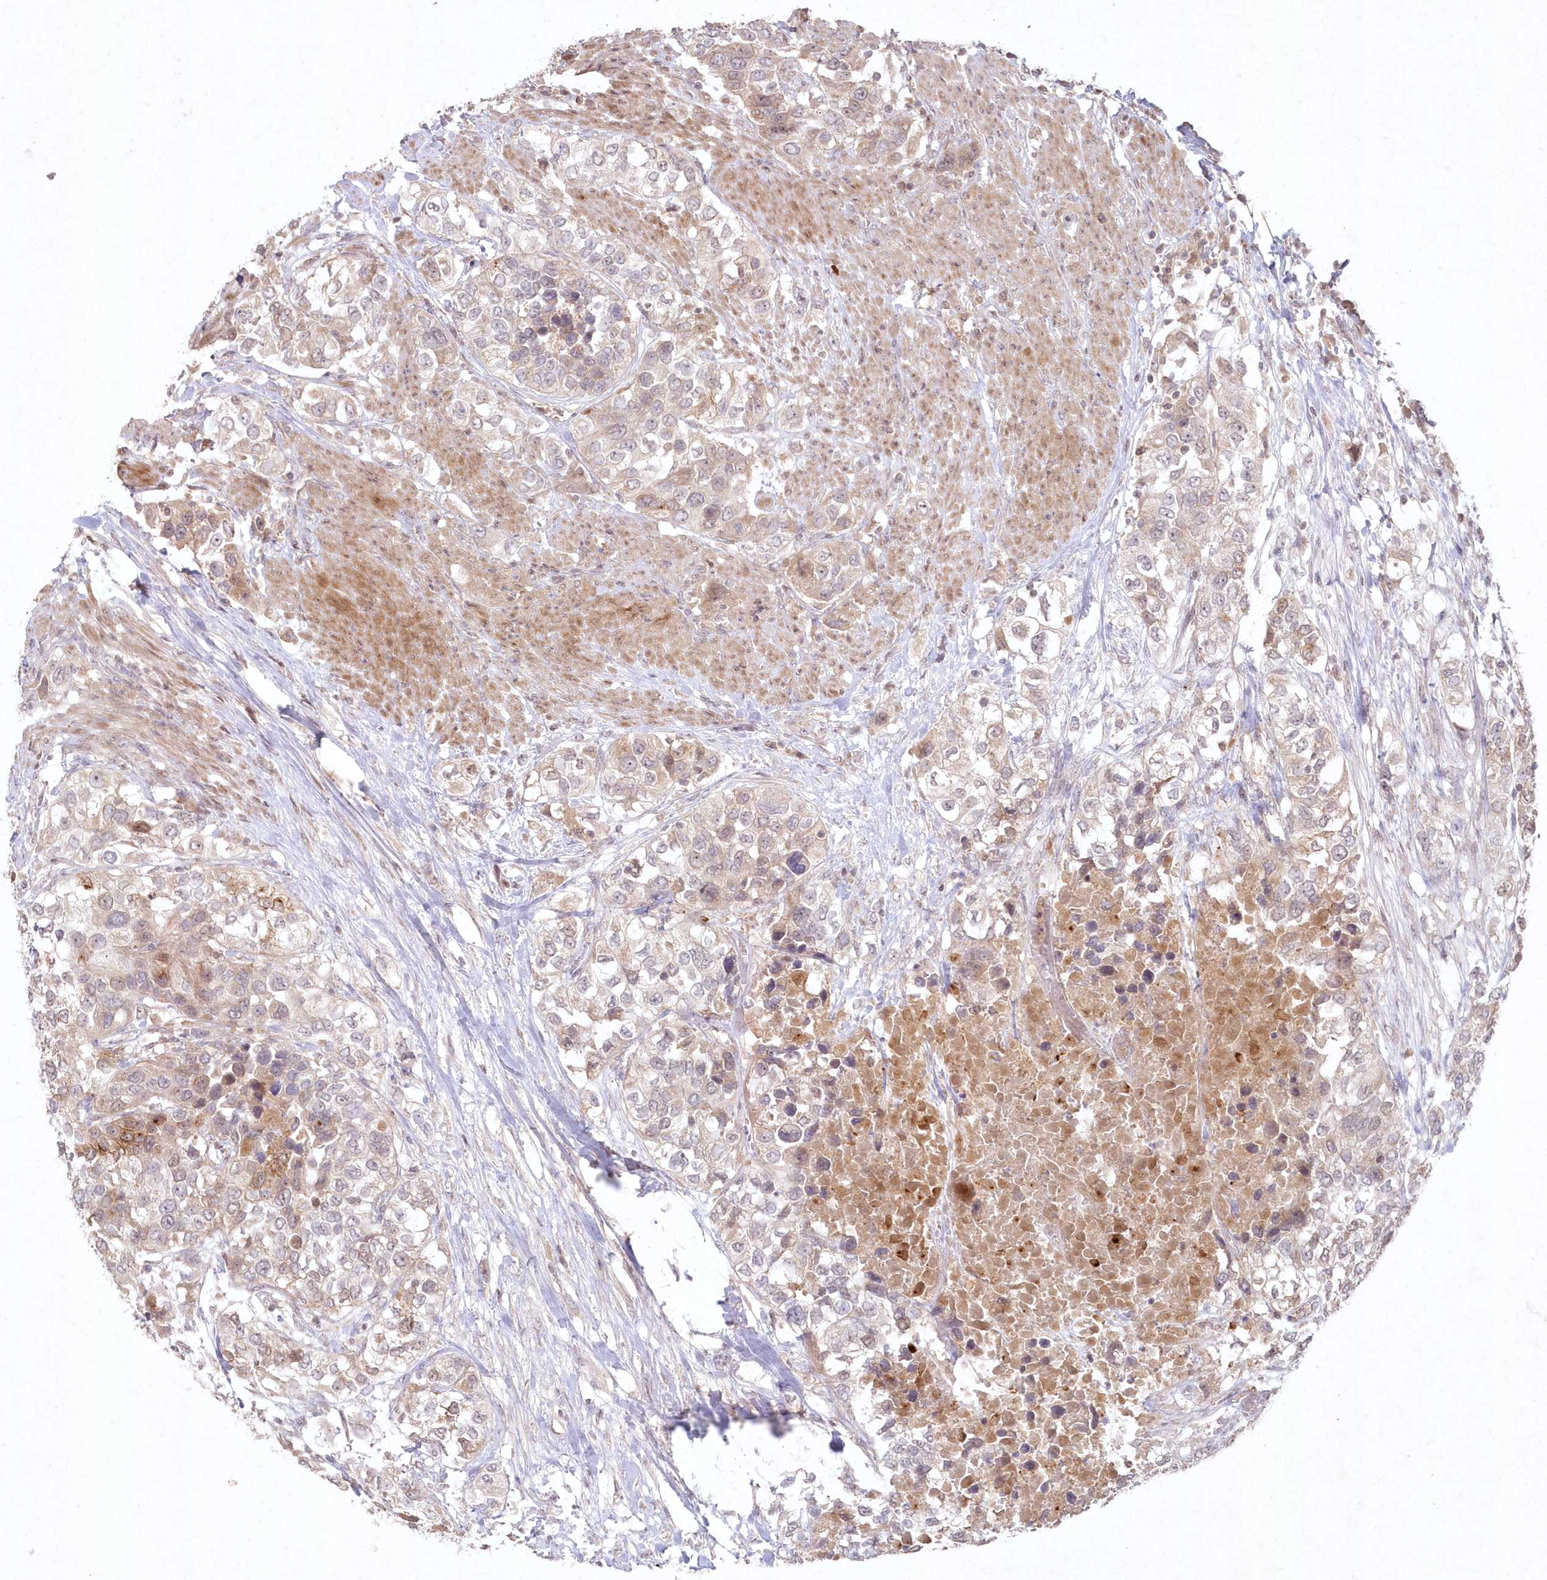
{"staining": {"intensity": "weak", "quantity": "<25%", "location": "nuclear"}, "tissue": "urothelial cancer", "cell_type": "Tumor cells", "image_type": "cancer", "snomed": [{"axis": "morphology", "description": "Urothelial carcinoma, High grade"}, {"axis": "topography", "description": "Urinary bladder"}], "caption": "Immunohistochemistry (IHC) photomicrograph of urothelial cancer stained for a protein (brown), which shows no positivity in tumor cells. (Brightfield microscopy of DAB (3,3'-diaminobenzidine) immunohistochemistry at high magnification).", "gene": "ASCC1", "patient": {"sex": "female", "age": 80}}